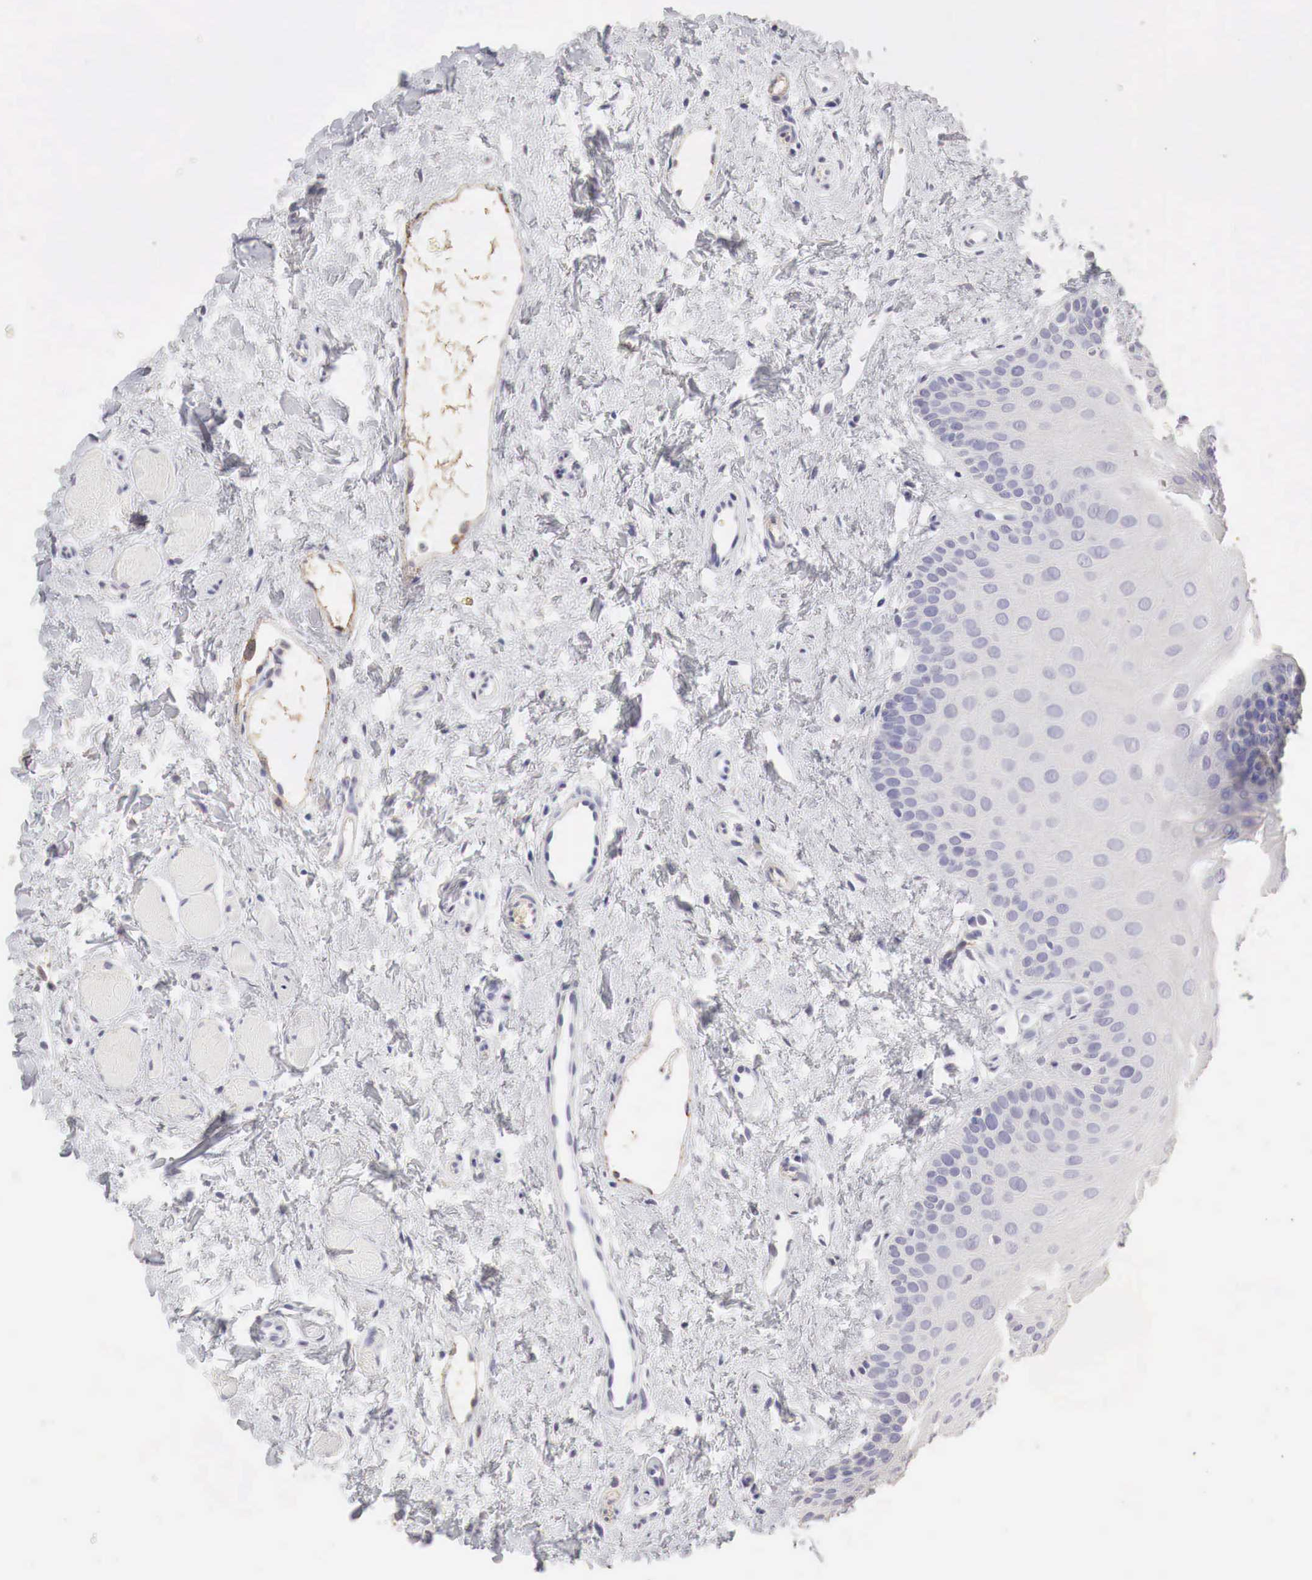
{"staining": {"intensity": "negative", "quantity": "none", "location": "none"}, "tissue": "oral mucosa", "cell_type": "Squamous epithelial cells", "image_type": "normal", "snomed": [{"axis": "morphology", "description": "Normal tissue, NOS"}, {"axis": "topography", "description": "Oral tissue"}], "caption": "Micrograph shows no protein staining in squamous epithelial cells of unremarkable oral mucosa.", "gene": "OTC", "patient": {"sex": "male", "age": 14}}